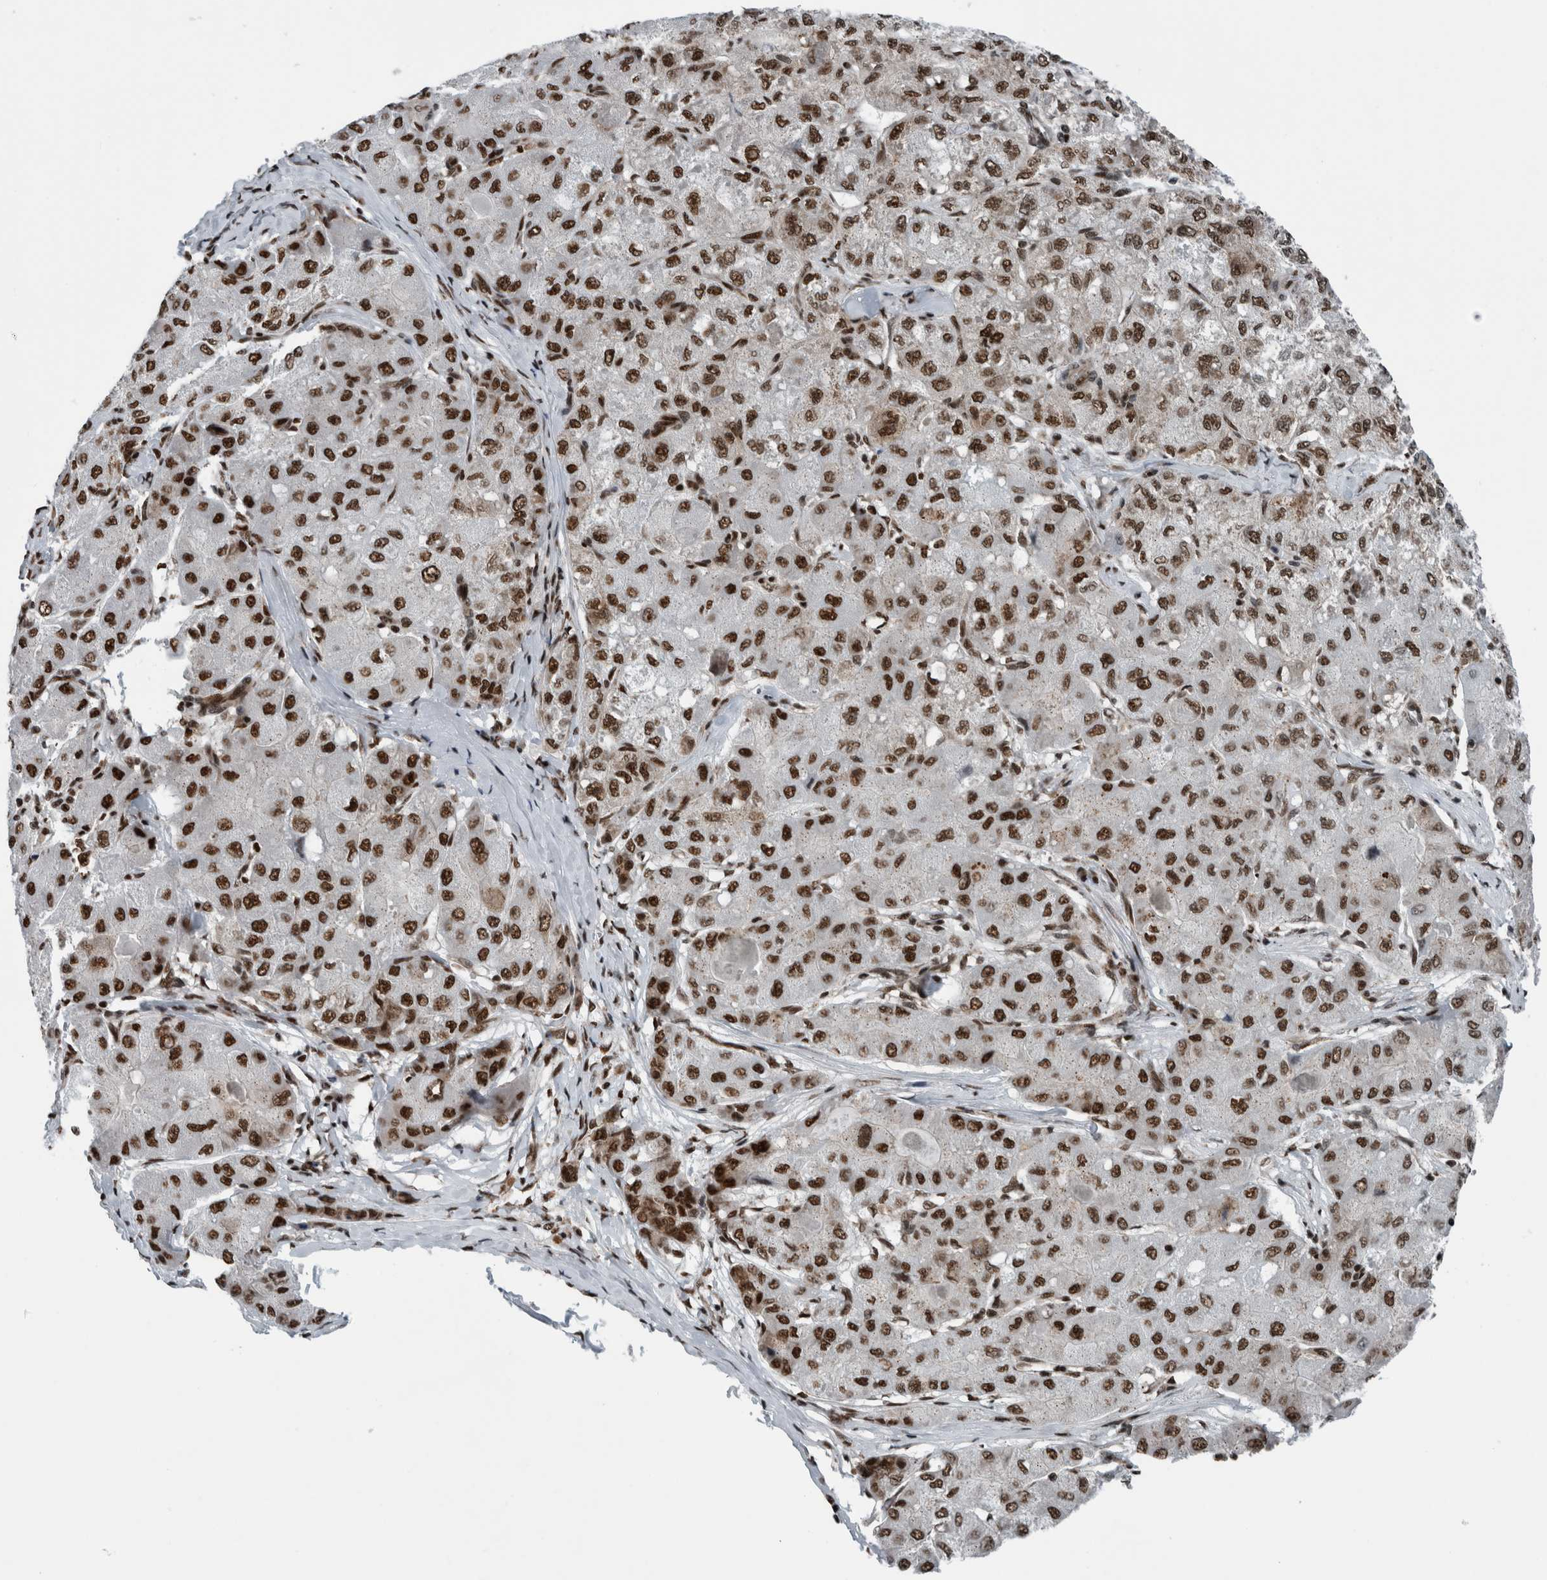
{"staining": {"intensity": "strong", "quantity": ">75%", "location": "nuclear"}, "tissue": "liver cancer", "cell_type": "Tumor cells", "image_type": "cancer", "snomed": [{"axis": "morphology", "description": "Carcinoma, Hepatocellular, NOS"}, {"axis": "topography", "description": "Liver"}], "caption": "A micrograph of human liver hepatocellular carcinoma stained for a protein displays strong nuclear brown staining in tumor cells.", "gene": "DNMT3A", "patient": {"sex": "male", "age": 80}}